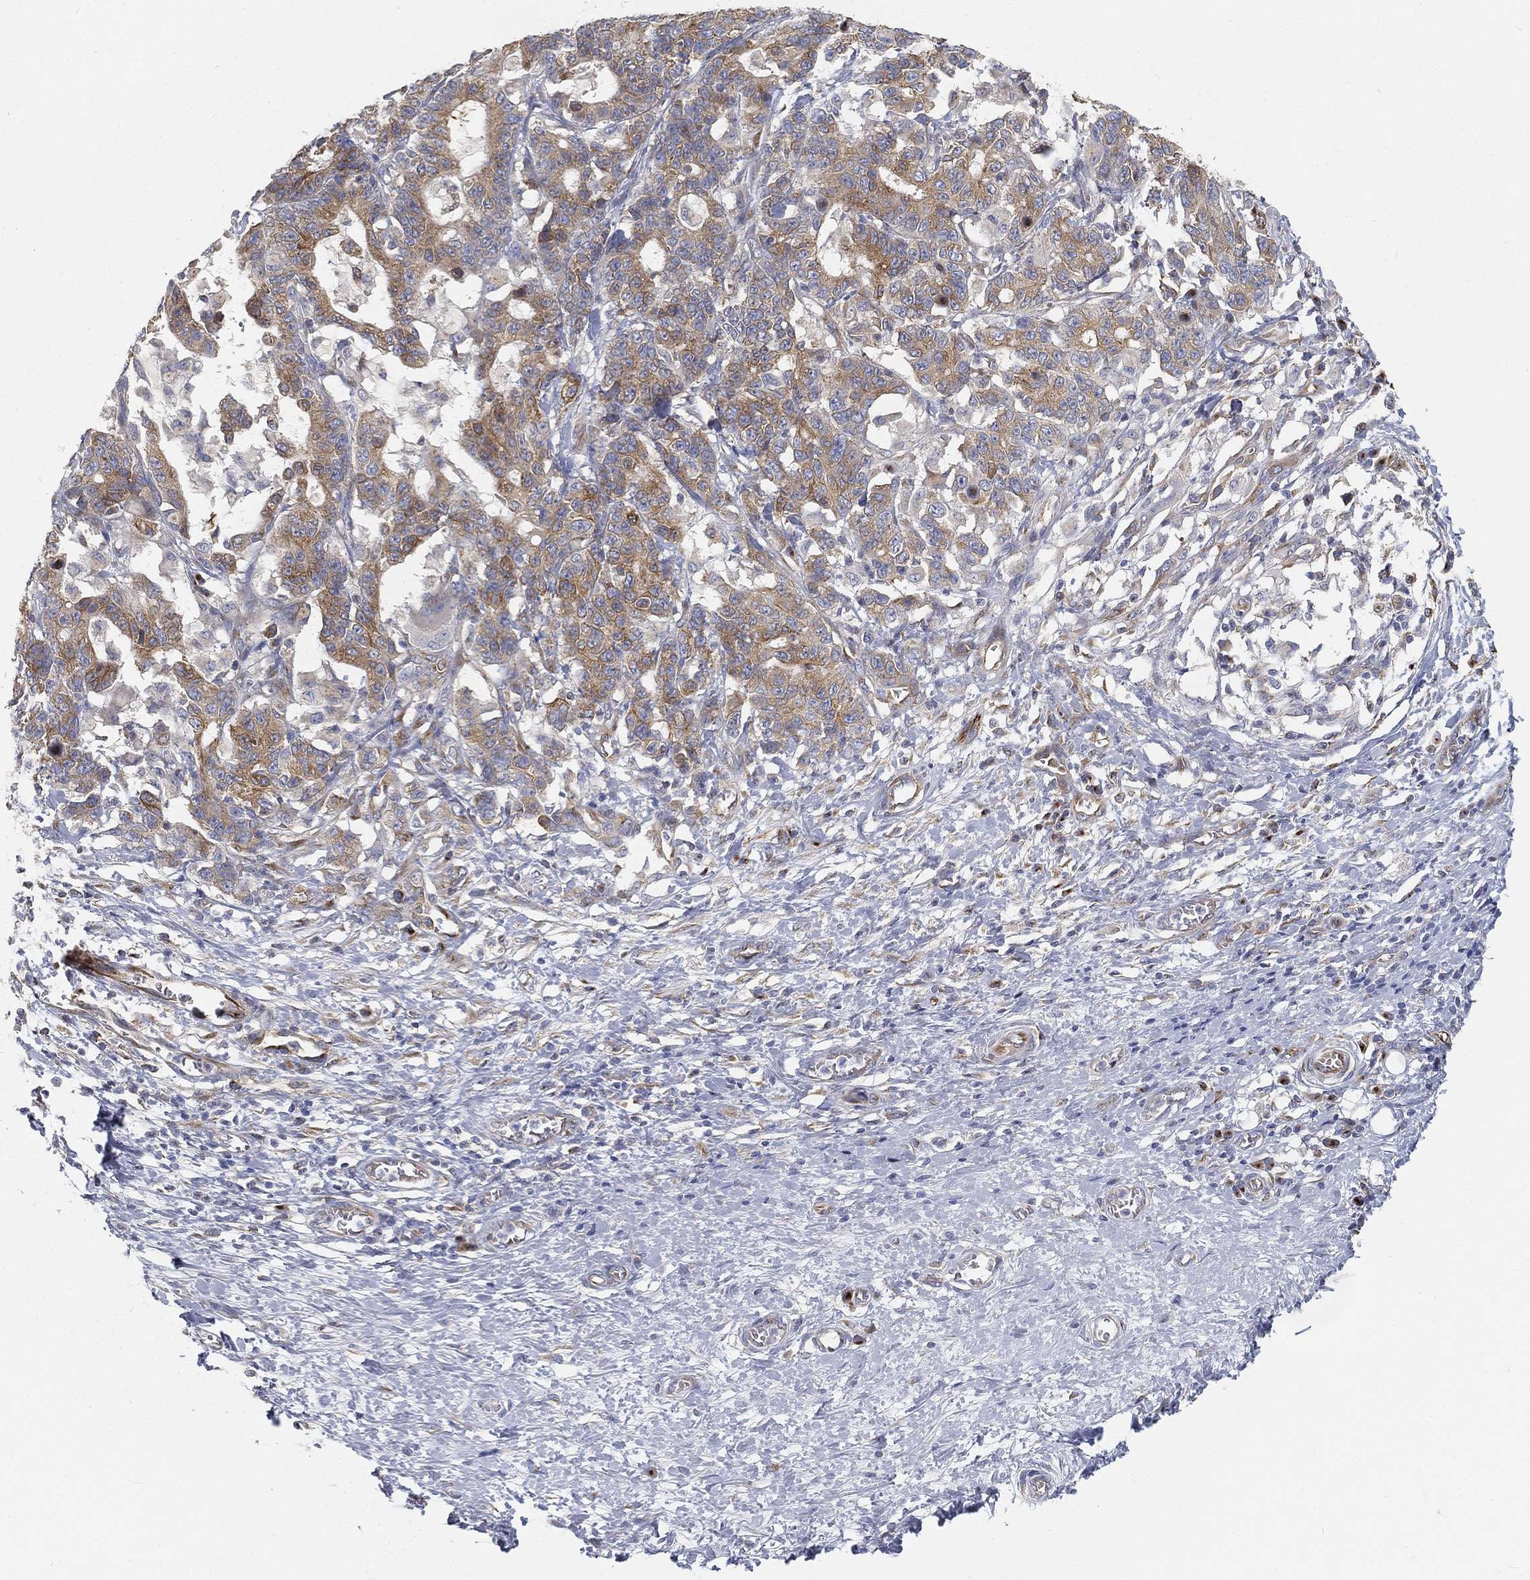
{"staining": {"intensity": "moderate", "quantity": ">75%", "location": "cytoplasmic/membranous"}, "tissue": "stomach cancer", "cell_type": "Tumor cells", "image_type": "cancer", "snomed": [{"axis": "morphology", "description": "Normal tissue, NOS"}, {"axis": "morphology", "description": "Adenocarcinoma, NOS"}, {"axis": "topography", "description": "Stomach"}], "caption": "Stomach cancer (adenocarcinoma) stained for a protein shows moderate cytoplasmic/membranous positivity in tumor cells.", "gene": "TMEM25", "patient": {"sex": "female", "age": 64}}